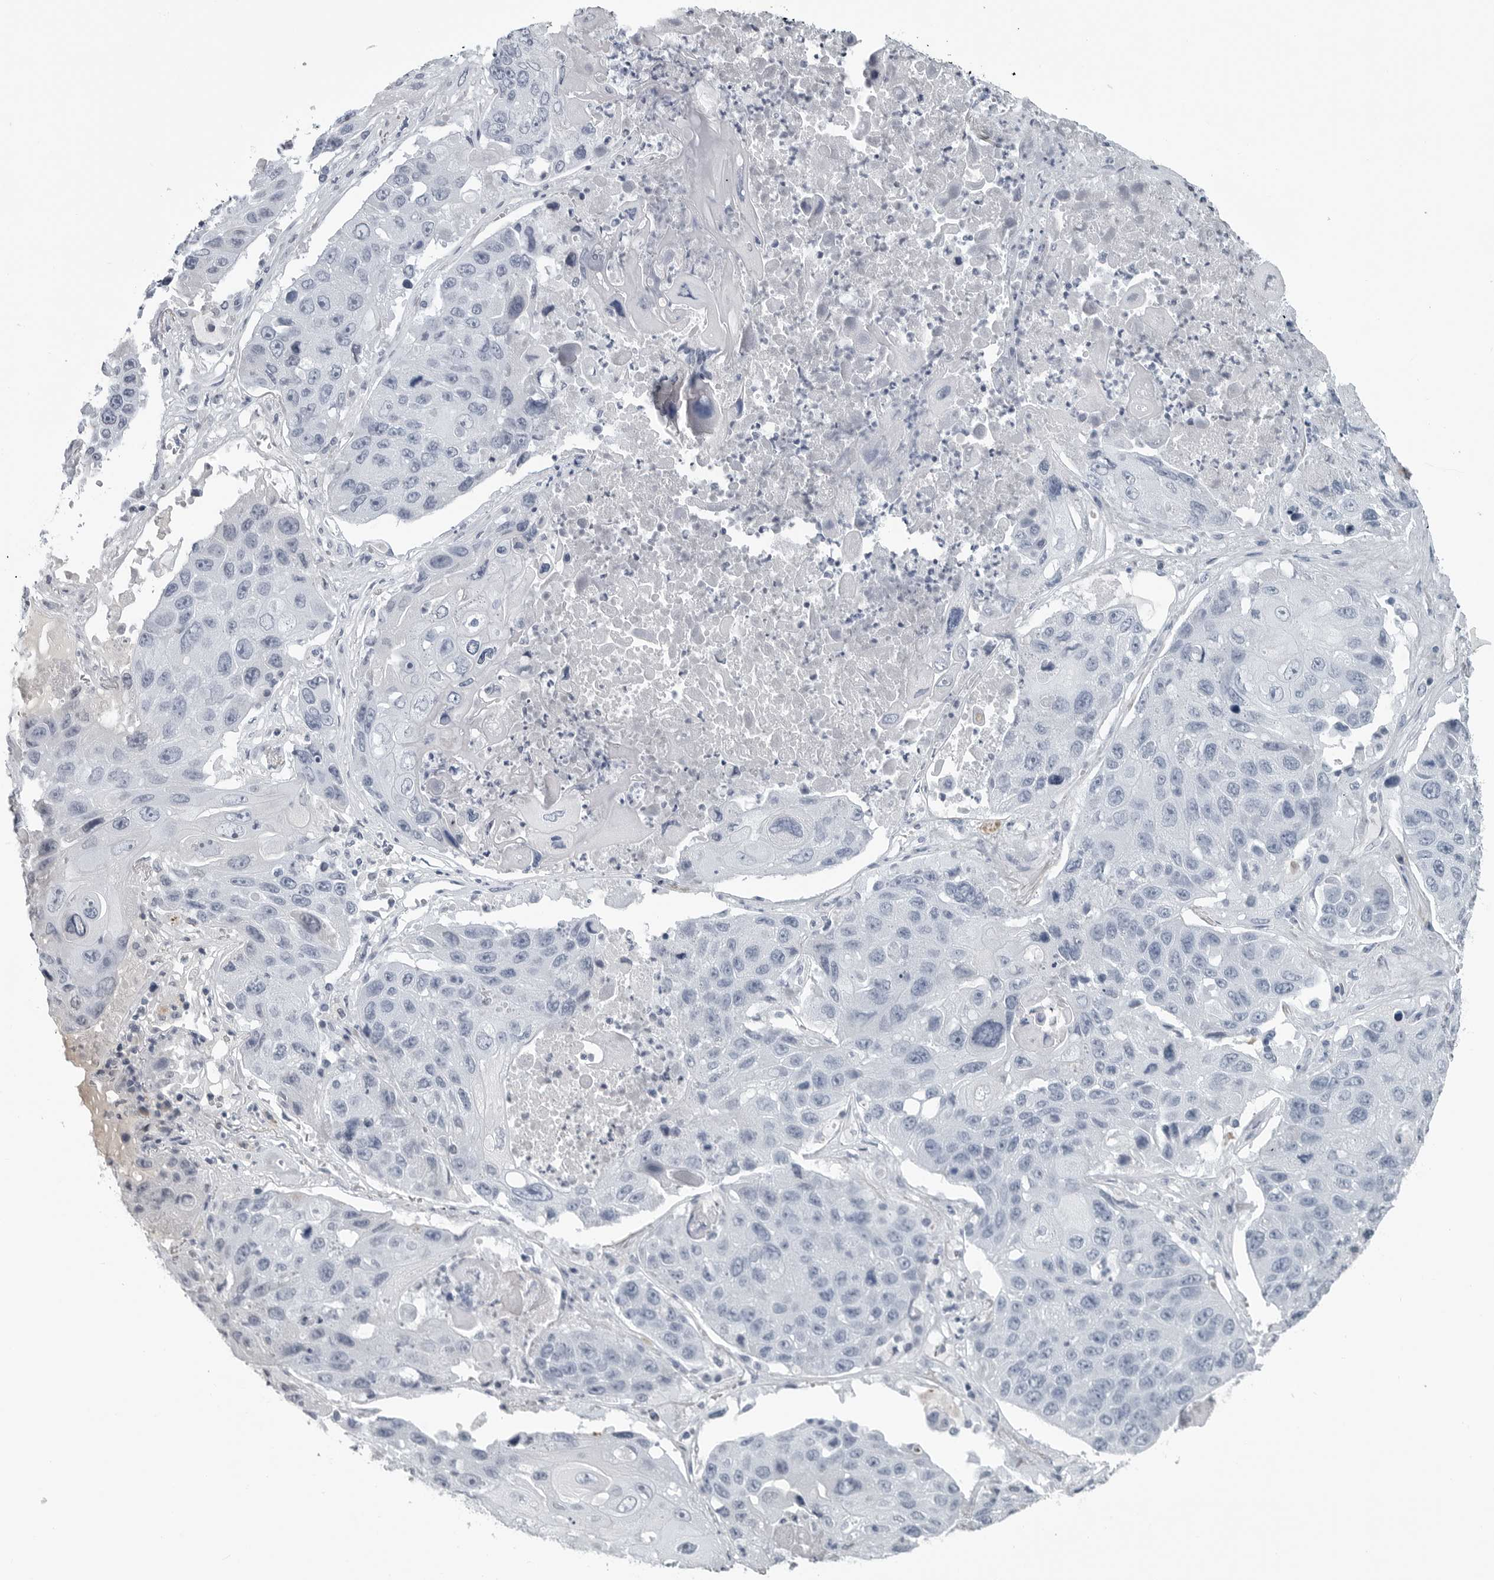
{"staining": {"intensity": "negative", "quantity": "none", "location": "none"}, "tissue": "lung cancer", "cell_type": "Tumor cells", "image_type": "cancer", "snomed": [{"axis": "morphology", "description": "Squamous cell carcinoma, NOS"}, {"axis": "topography", "description": "Lung"}], "caption": "Immunohistochemical staining of human squamous cell carcinoma (lung) demonstrates no significant staining in tumor cells. (Stains: DAB (3,3'-diaminobenzidine) immunohistochemistry with hematoxylin counter stain, Microscopy: brightfield microscopy at high magnification).", "gene": "AMPD1", "patient": {"sex": "male", "age": 61}}